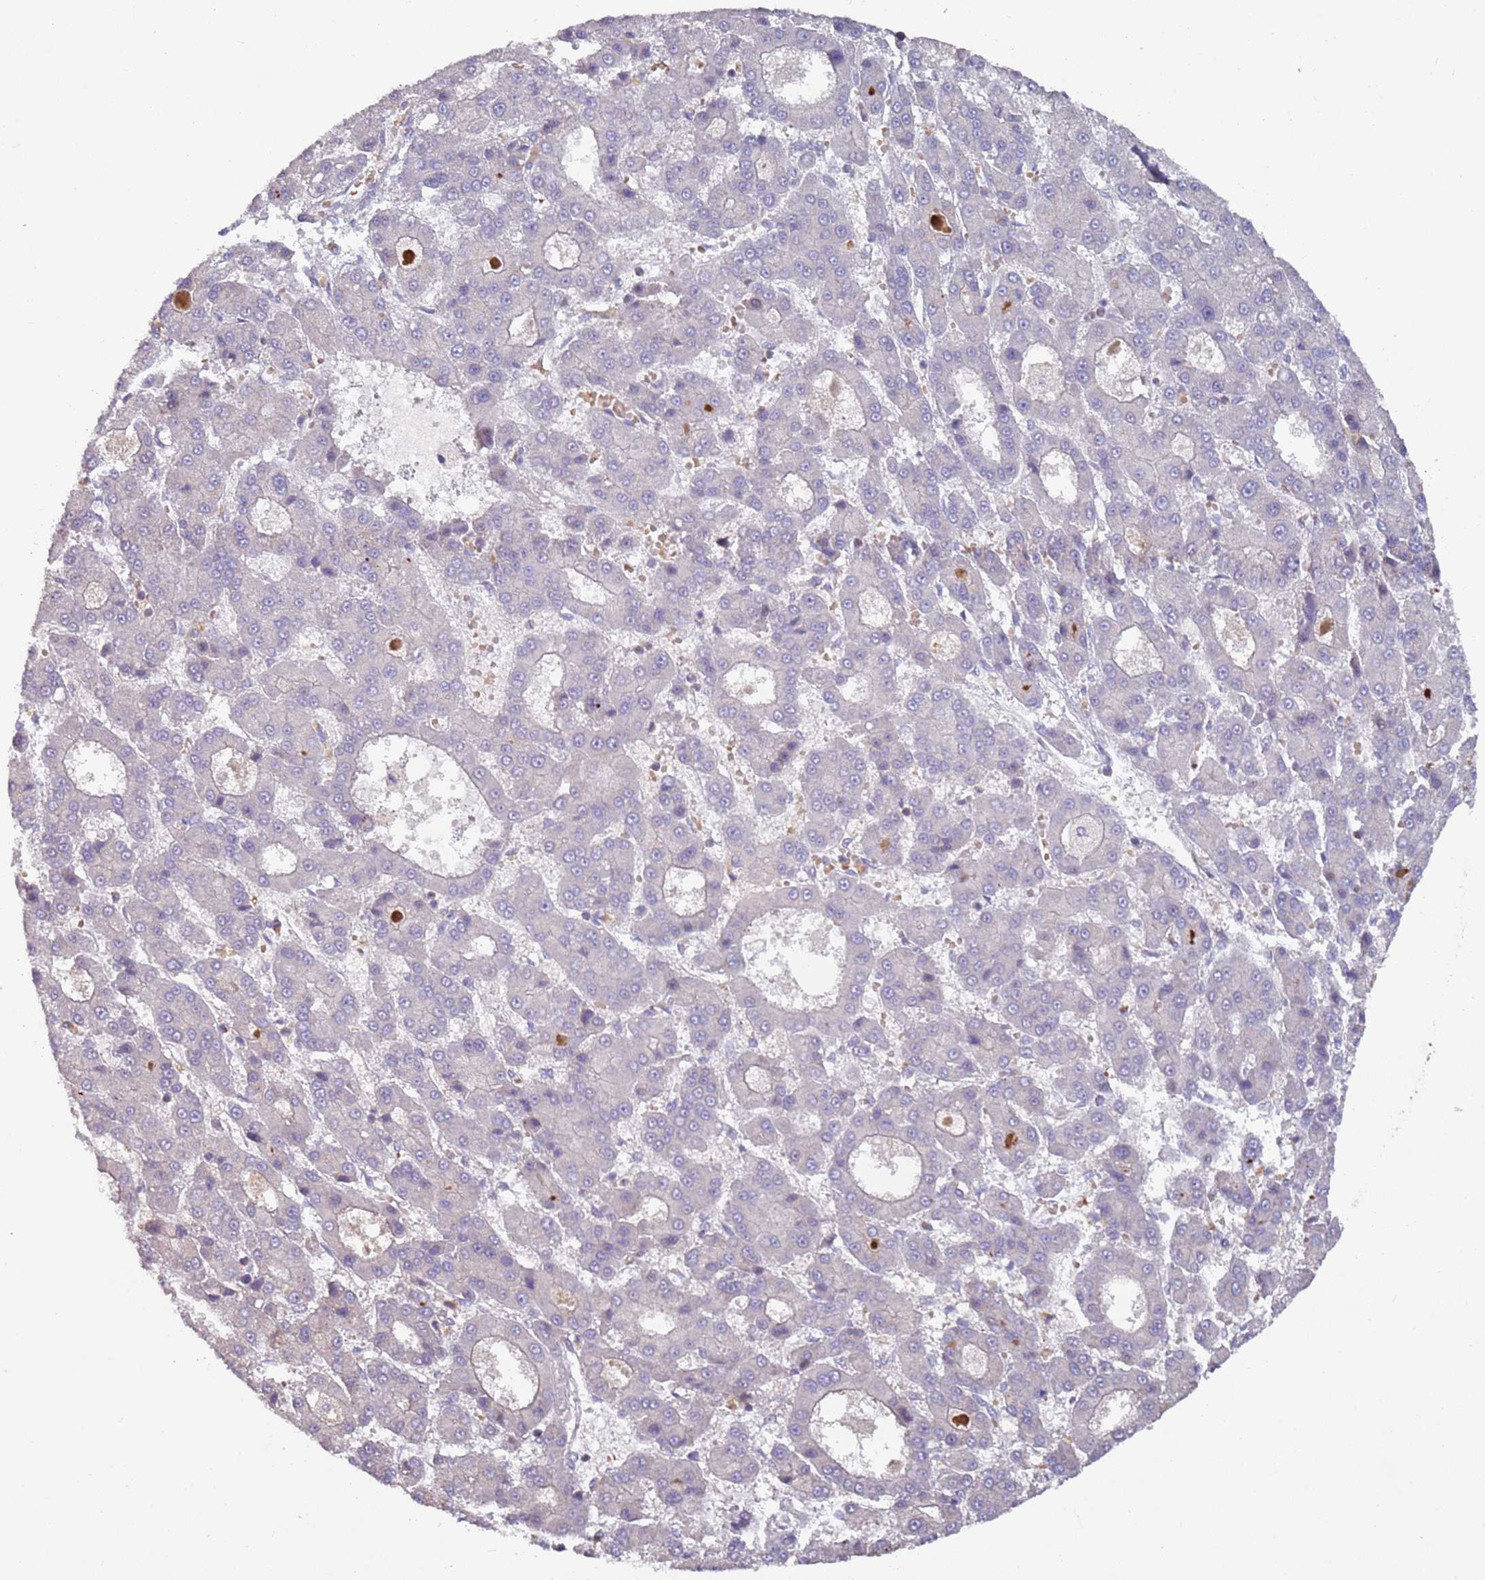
{"staining": {"intensity": "negative", "quantity": "none", "location": "none"}, "tissue": "liver cancer", "cell_type": "Tumor cells", "image_type": "cancer", "snomed": [{"axis": "morphology", "description": "Carcinoma, Hepatocellular, NOS"}, {"axis": "topography", "description": "Liver"}], "caption": "High power microscopy micrograph of an immunohistochemistry image of liver cancer (hepatocellular carcinoma), revealing no significant staining in tumor cells.", "gene": "LACC1", "patient": {"sex": "male", "age": 70}}